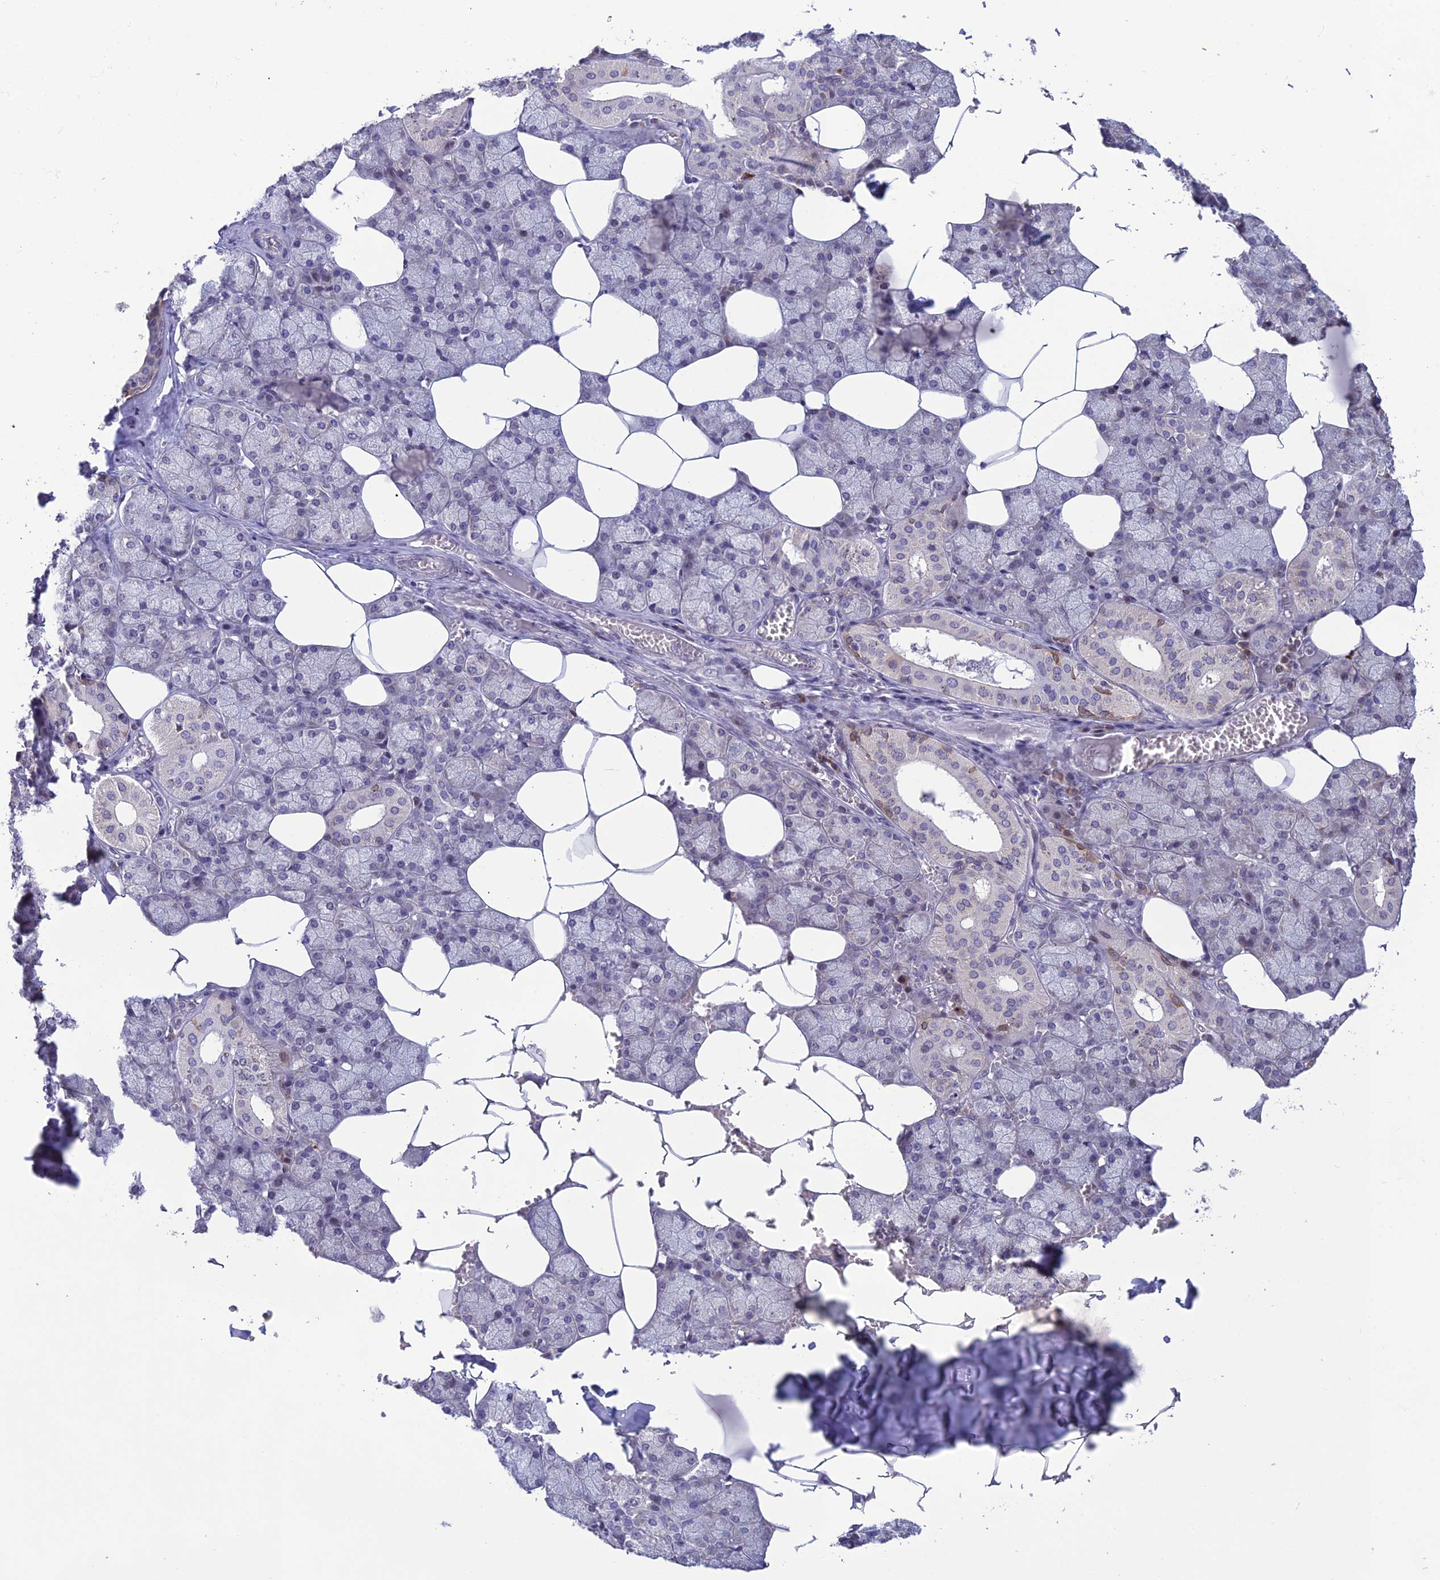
{"staining": {"intensity": "moderate", "quantity": "<25%", "location": "cytoplasmic/membranous"}, "tissue": "salivary gland", "cell_type": "Glandular cells", "image_type": "normal", "snomed": [{"axis": "morphology", "description": "Normal tissue, NOS"}, {"axis": "topography", "description": "Salivary gland"}], "caption": "The histopathology image displays a brown stain indicating the presence of a protein in the cytoplasmic/membranous of glandular cells in salivary gland. Nuclei are stained in blue.", "gene": "TMEM134", "patient": {"sex": "male", "age": 62}}